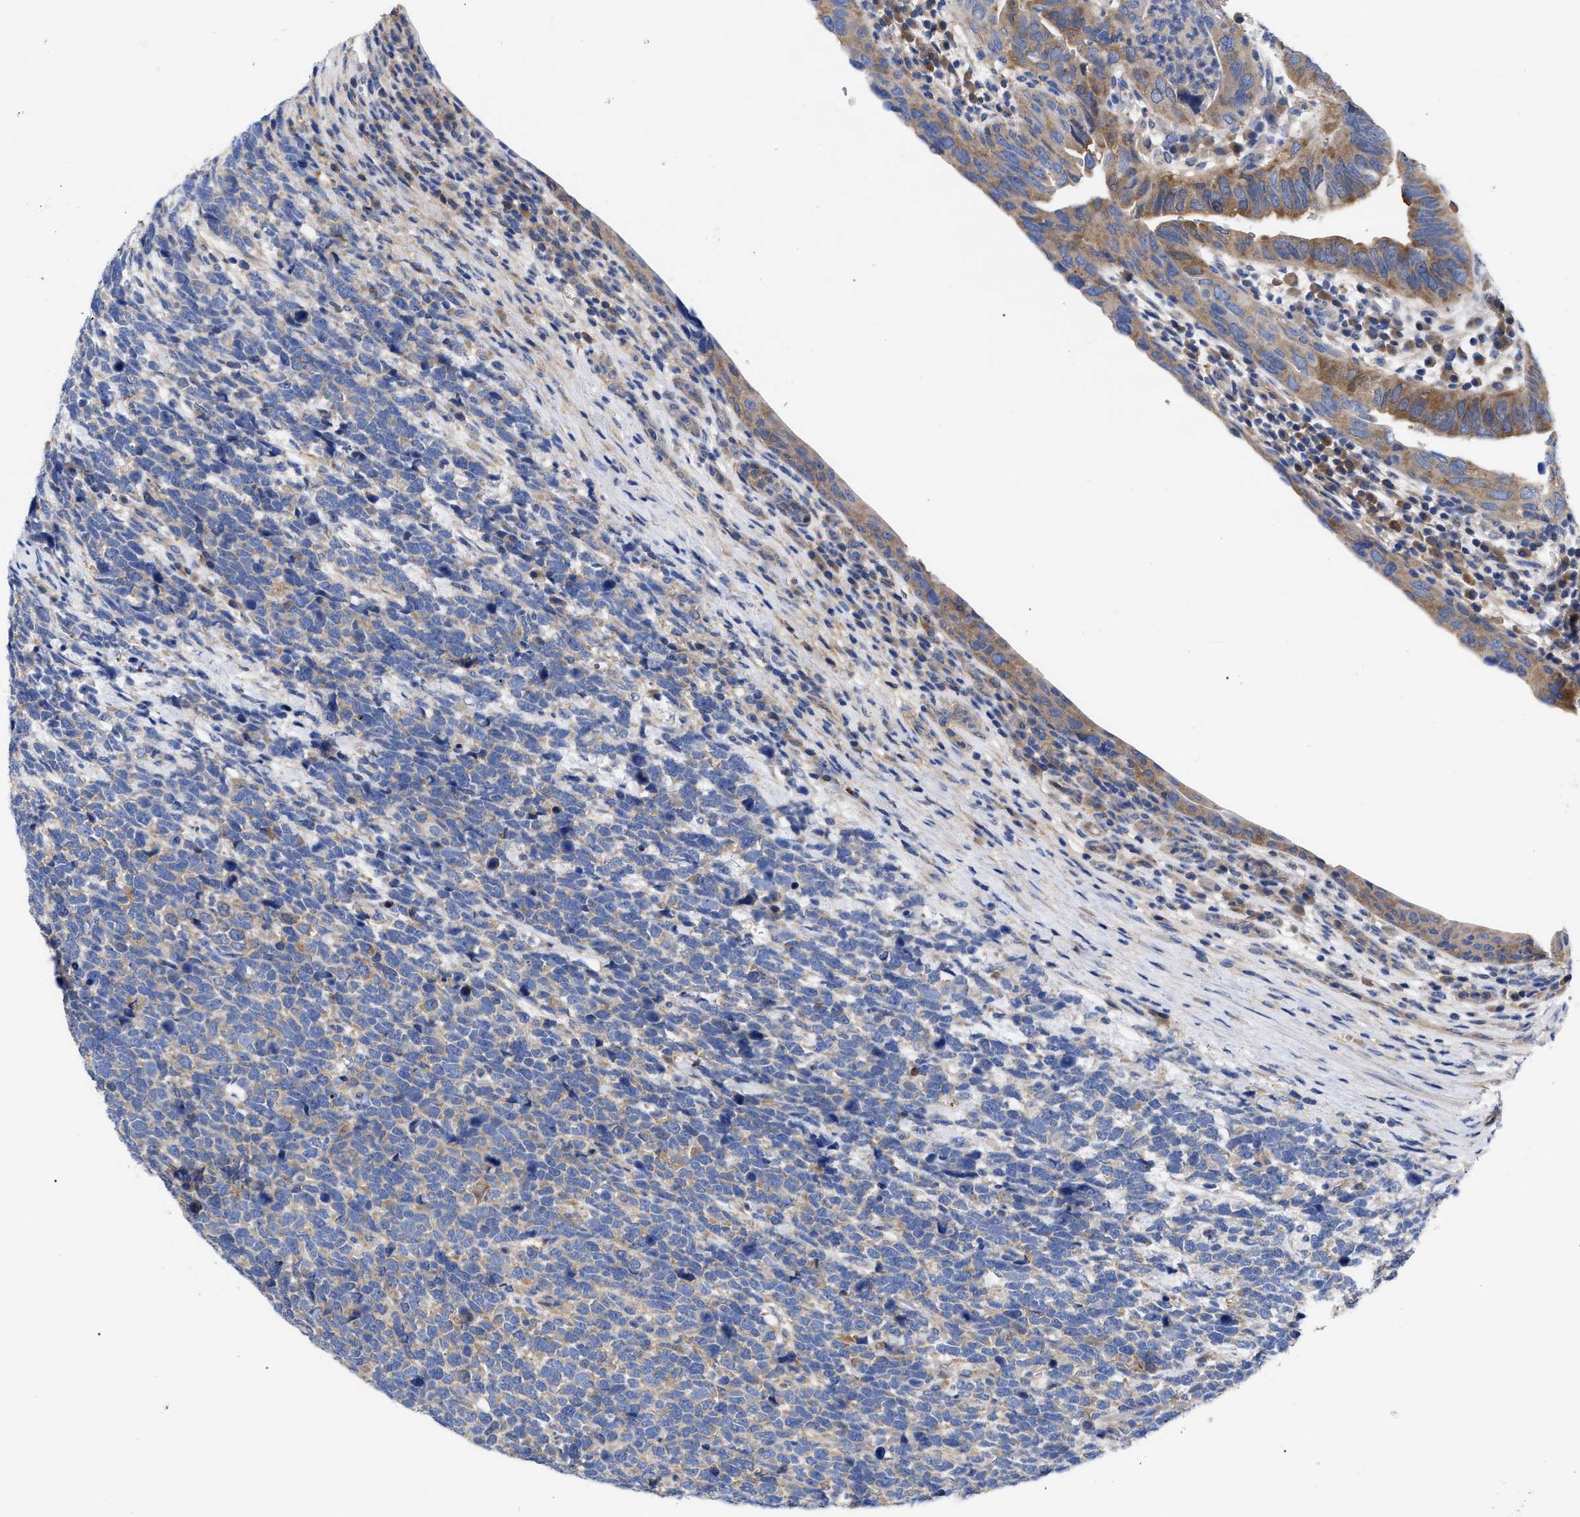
{"staining": {"intensity": "weak", "quantity": "25%-75%", "location": "cytoplasmic/membranous"}, "tissue": "urothelial cancer", "cell_type": "Tumor cells", "image_type": "cancer", "snomed": [{"axis": "morphology", "description": "Urothelial carcinoma, High grade"}, {"axis": "topography", "description": "Urinary bladder"}], "caption": "Immunohistochemical staining of urothelial cancer reveals weak cytoplasmic/membranous protein staining in about 25%-75% of tumor cells.", "gene": "RBKS", "patient": {"sex": "female", "age": 82}}